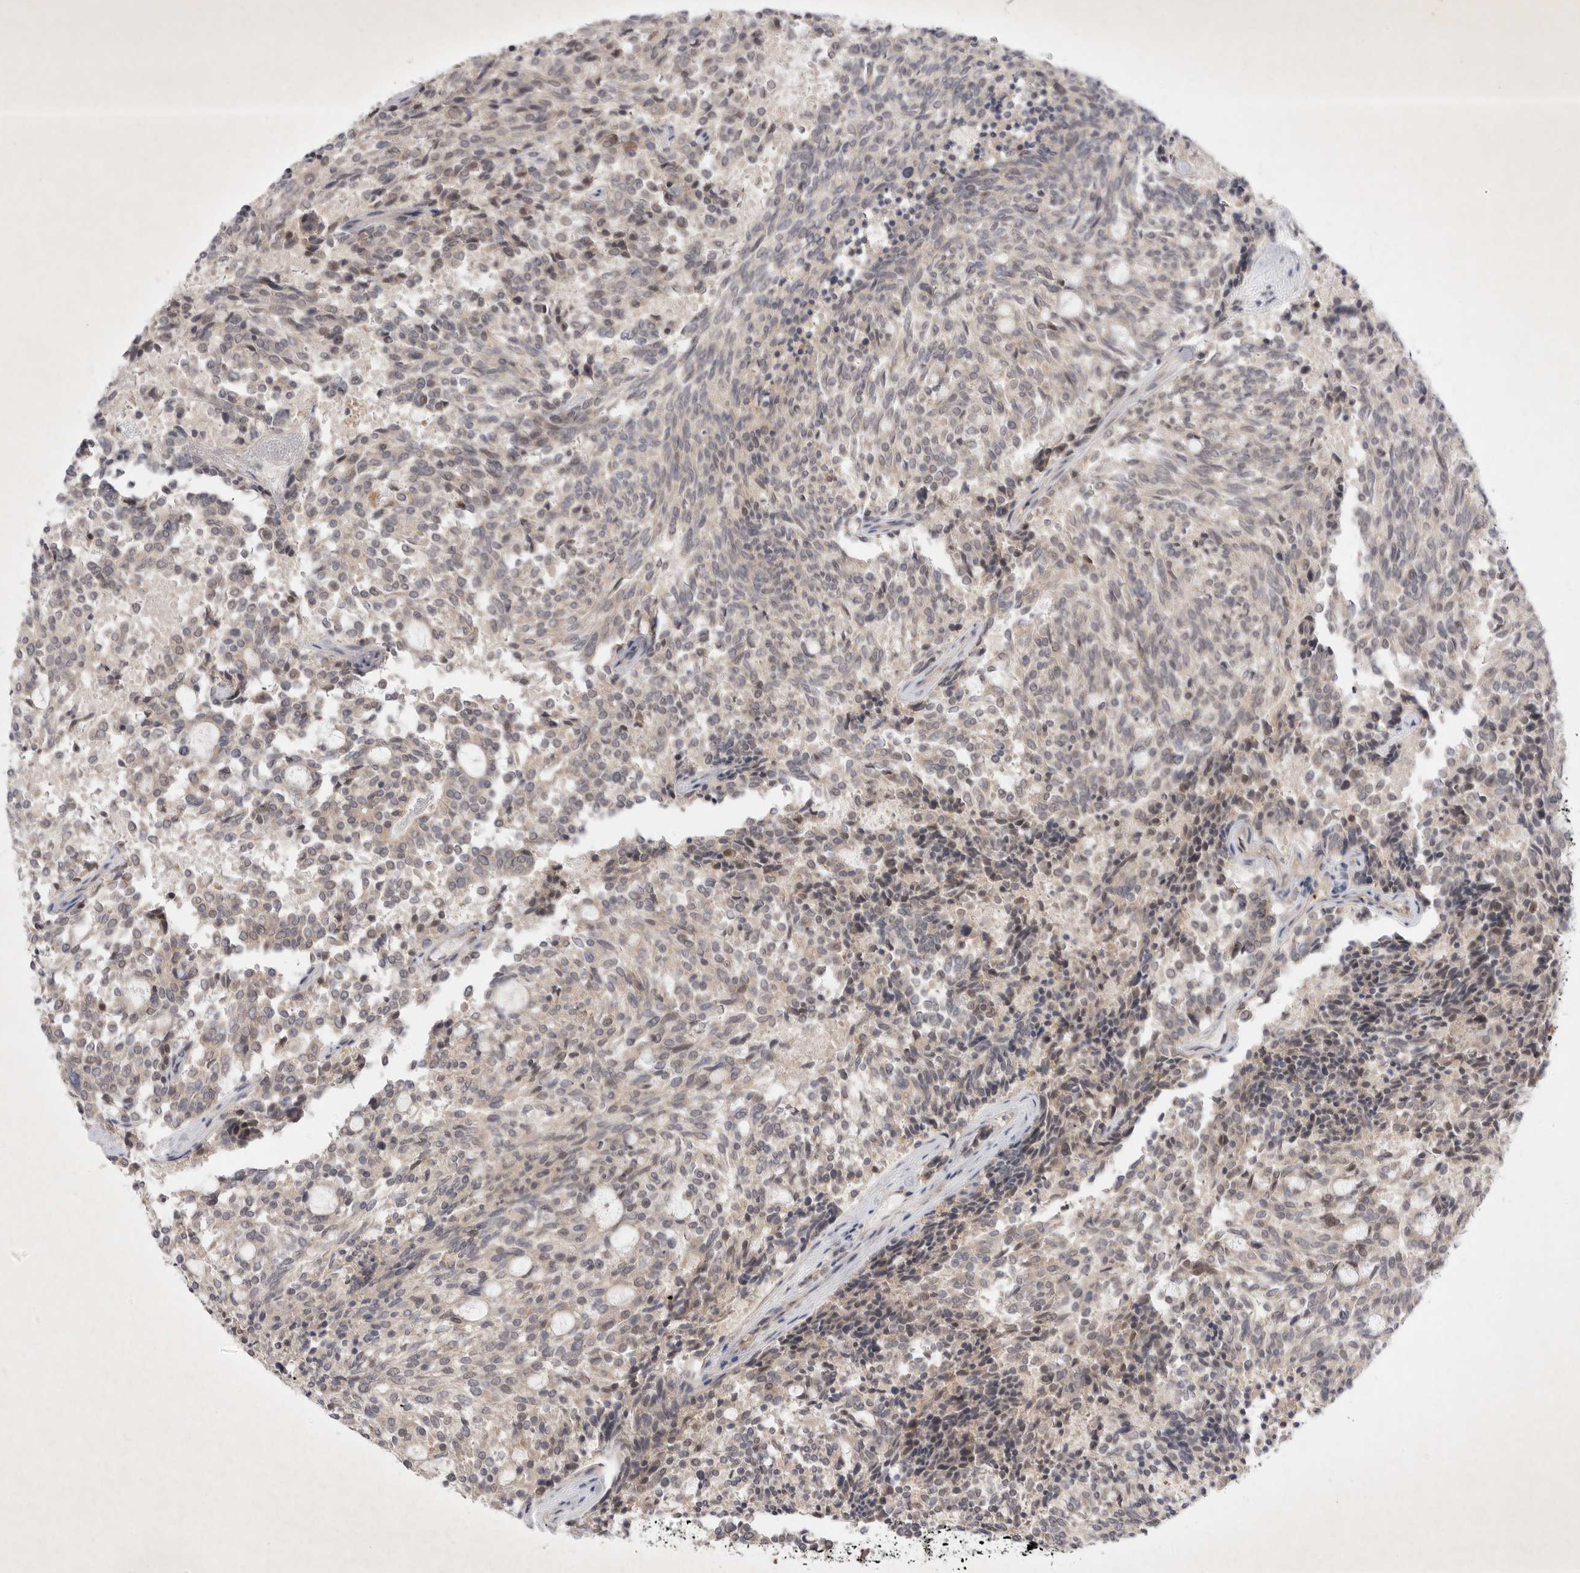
{"staining": {"intensity": "weak", "quantity": "<25%", "location": "cytoplasmic/membranous"}, "tissue": "carcinoid", "cell_type": "Tumor cells", "image_type": "cancer", "snomed": [{"axis": "morphology", "description": "Carcinoid, malignant, NOS"}, {"axis": "topography", "description": "Pancreas"}], "caption": "Malignant carcinoid stained for a protein using immunohistochemistry displays no expression tumor cells.", "gene": "PTPDC1", "patient": {"sex": "female", "age": 54}}